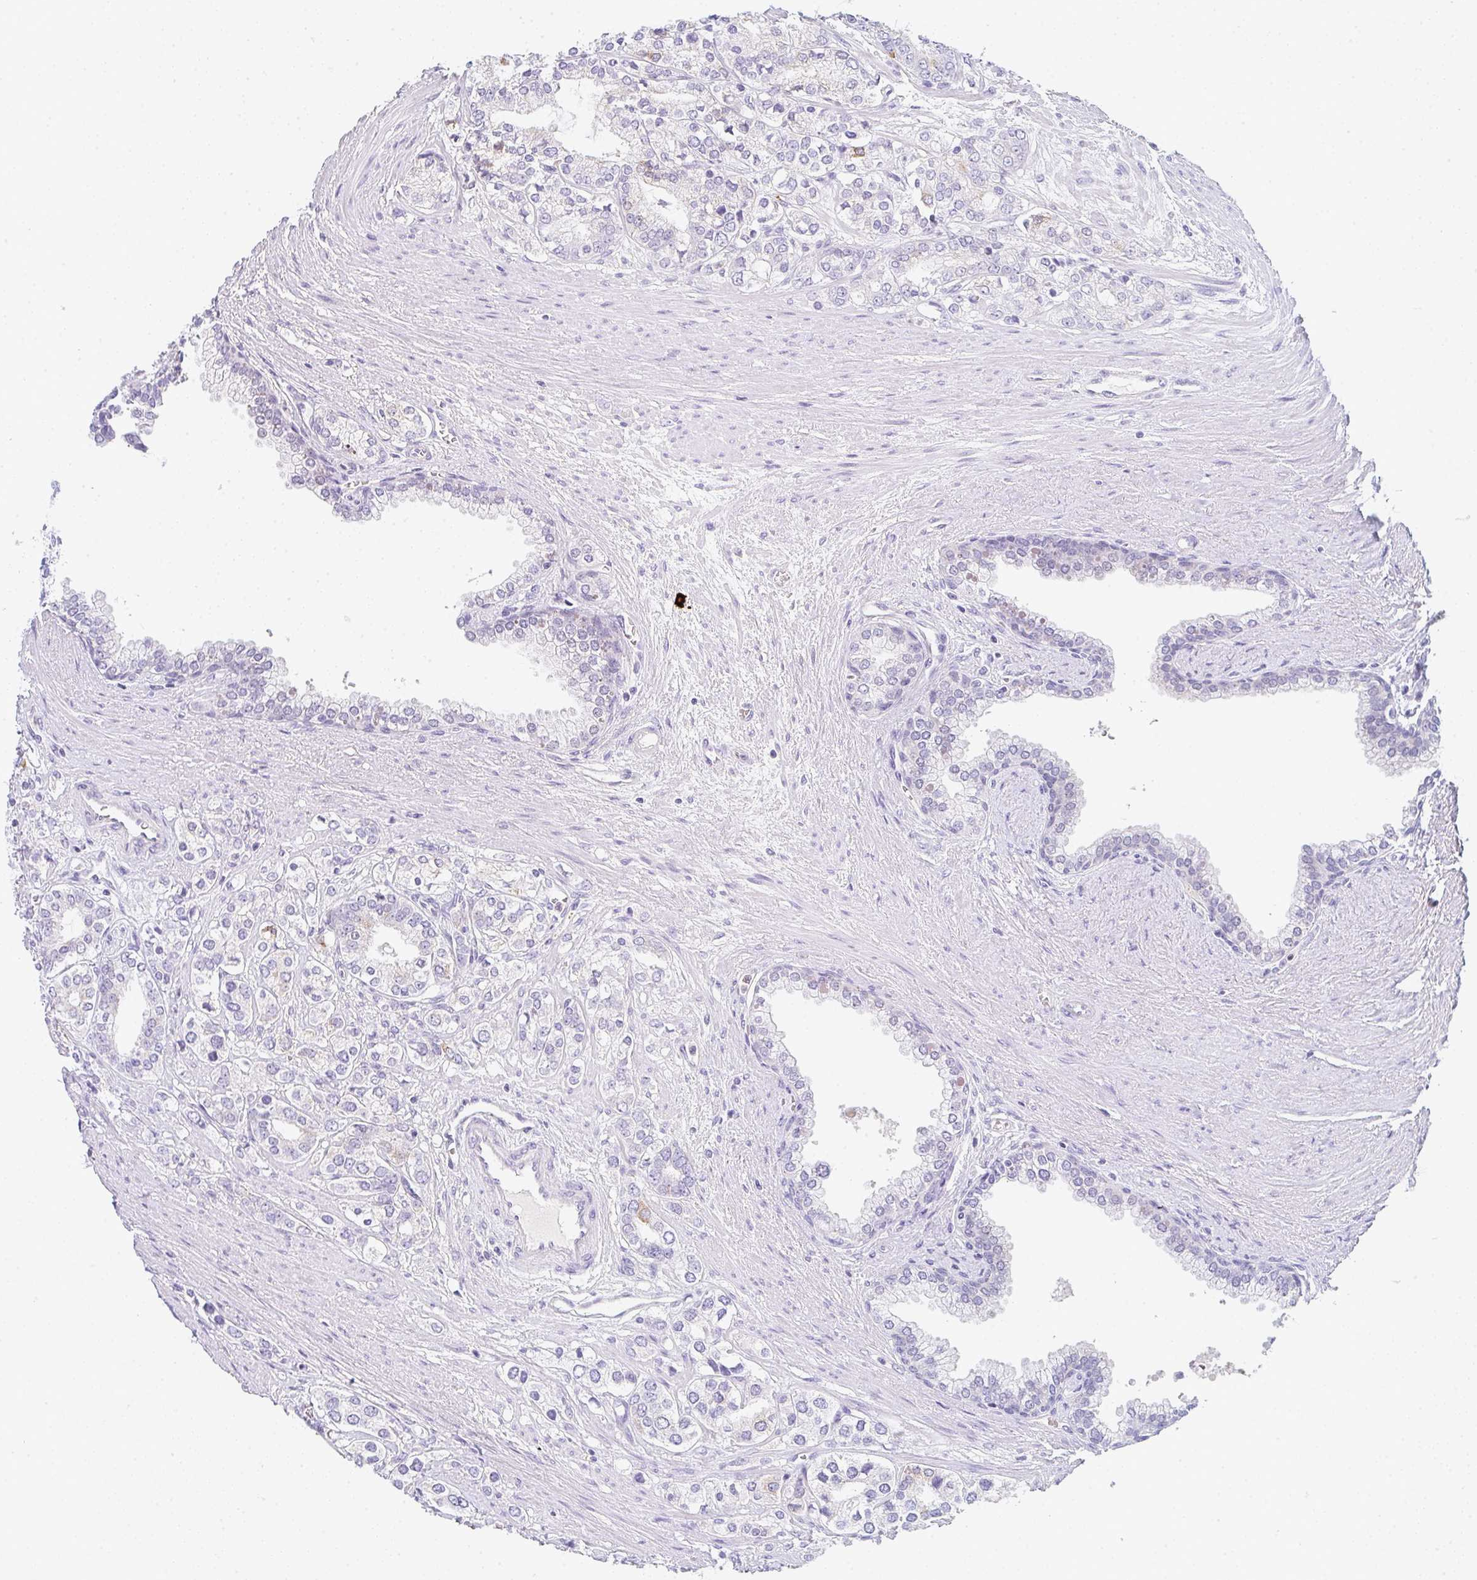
{"staining": {"intensity": "moderate", "quantity": "<25%", "location": "cytoplasmic/membranous"}, "tissue": "prostate cancer", "cell_type": "Tumor cells", "image_type": "cancer", "snomed": [{"axis": "morphology", "description": "Adenocarcinoma, High grade"}, {"axis": "topography", "description": "Prostate"}], "caption": "Immunohistochemistry (IHC) micrograph of neoplastic tissue: human prostate cancer (adenocarcinoma (high-grade)) stained using IHC displays low levels of moderate protein expression localized specifically in the cytoplasmic/membranous of tumor cells, appearing as a cytoplasmic/membranous brown color.", "gene": "CACNA1S", "patient": {"sex": "male", "age": 58}}